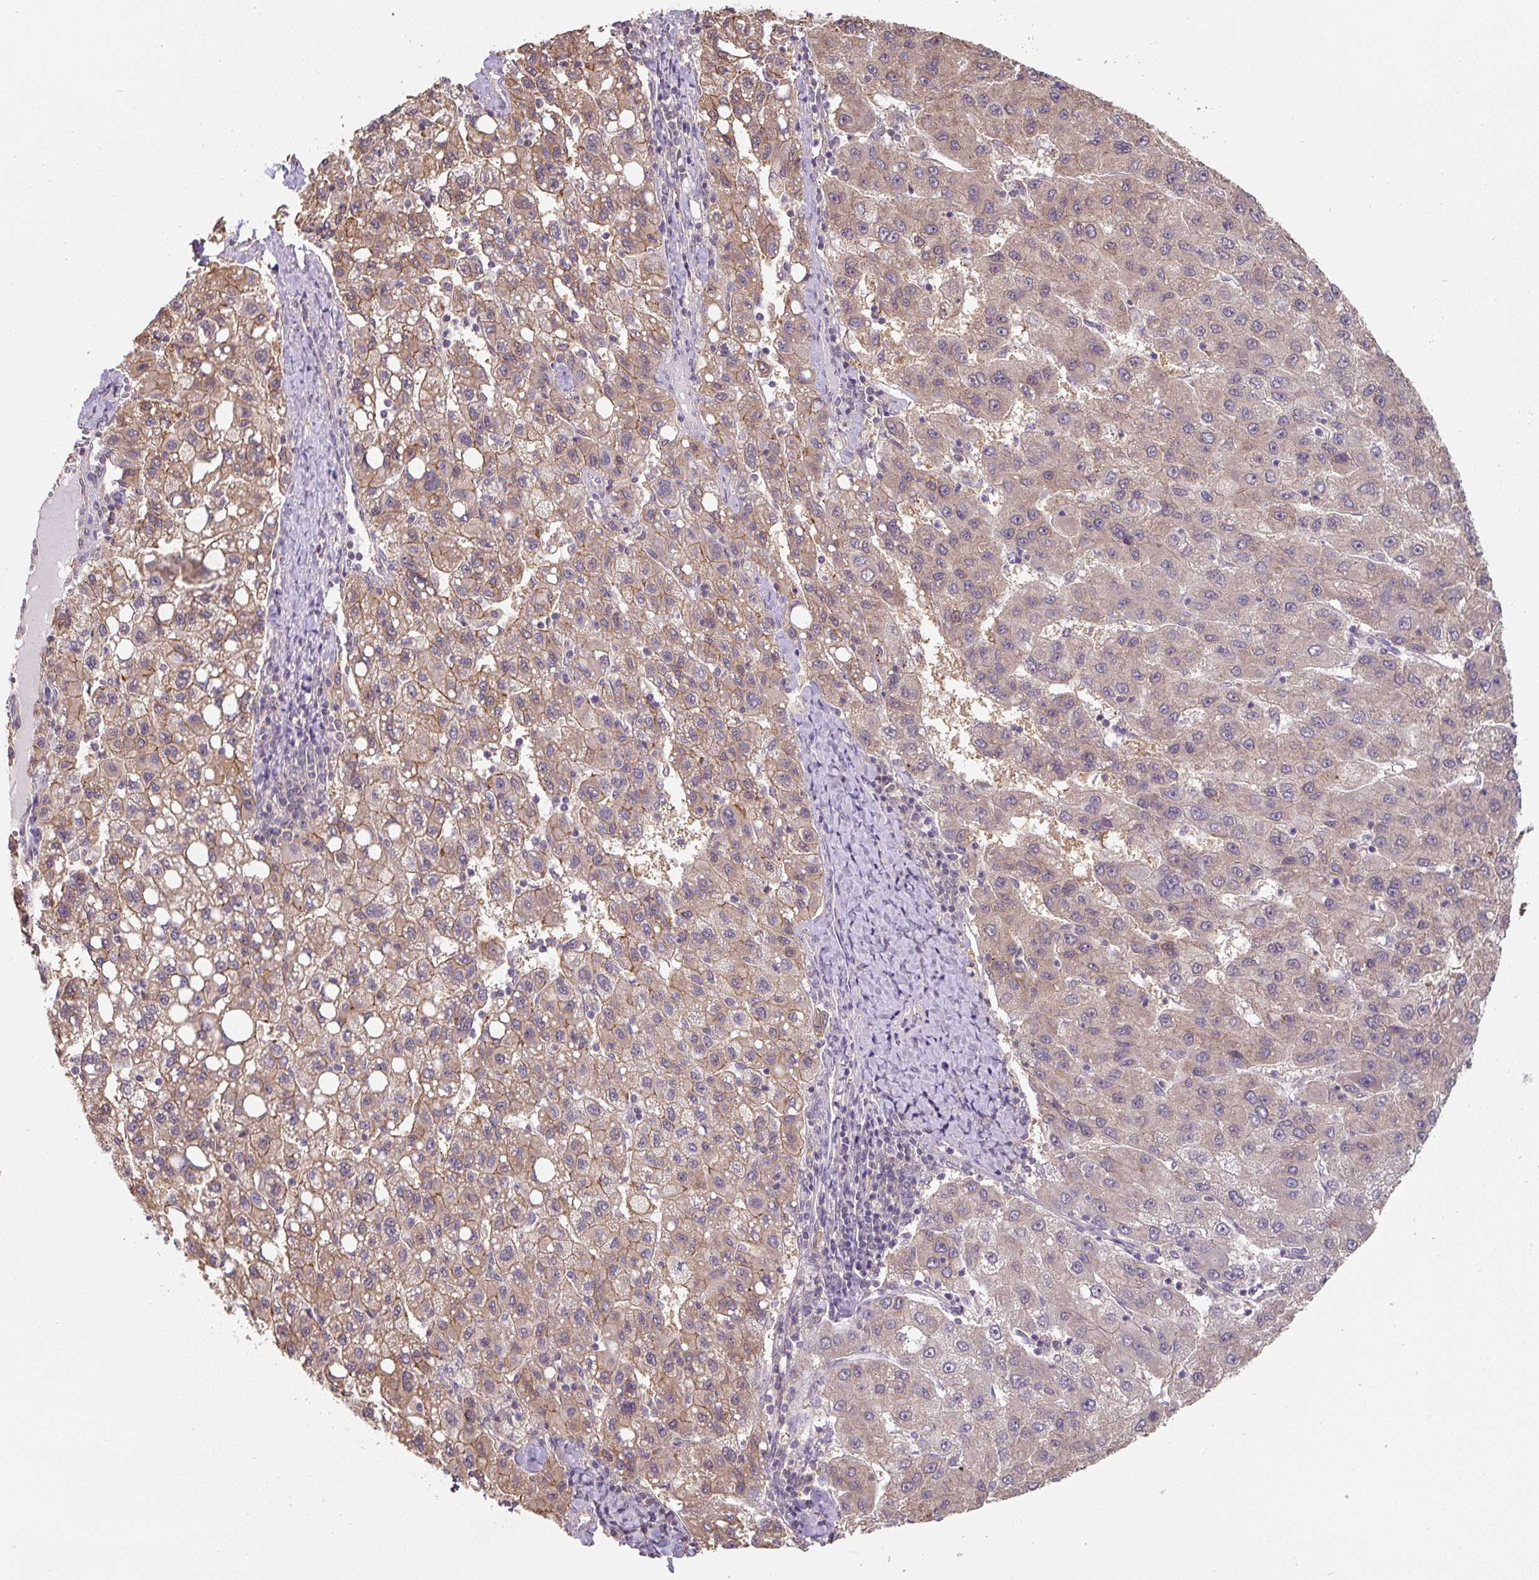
{"staining": {"intensity": "weak", "quantity": "25%-75%", "location": "cytoplasmic/membranous"}, "tissue": "liver cancer", "cell_type": "Tumor cells", "image_type": "cancer", "snomed": [{"axis": "morphology", "description": "Carcinoma, Hepatocellular, NOS"}, {"axis": "topography", "description": "Liver"}], "caption": "Human liver cancer stained with a protein marker reveals weak staining in tumor cells.", "gene": "ST13", "patient": {"sex": "female", "age": 82}}